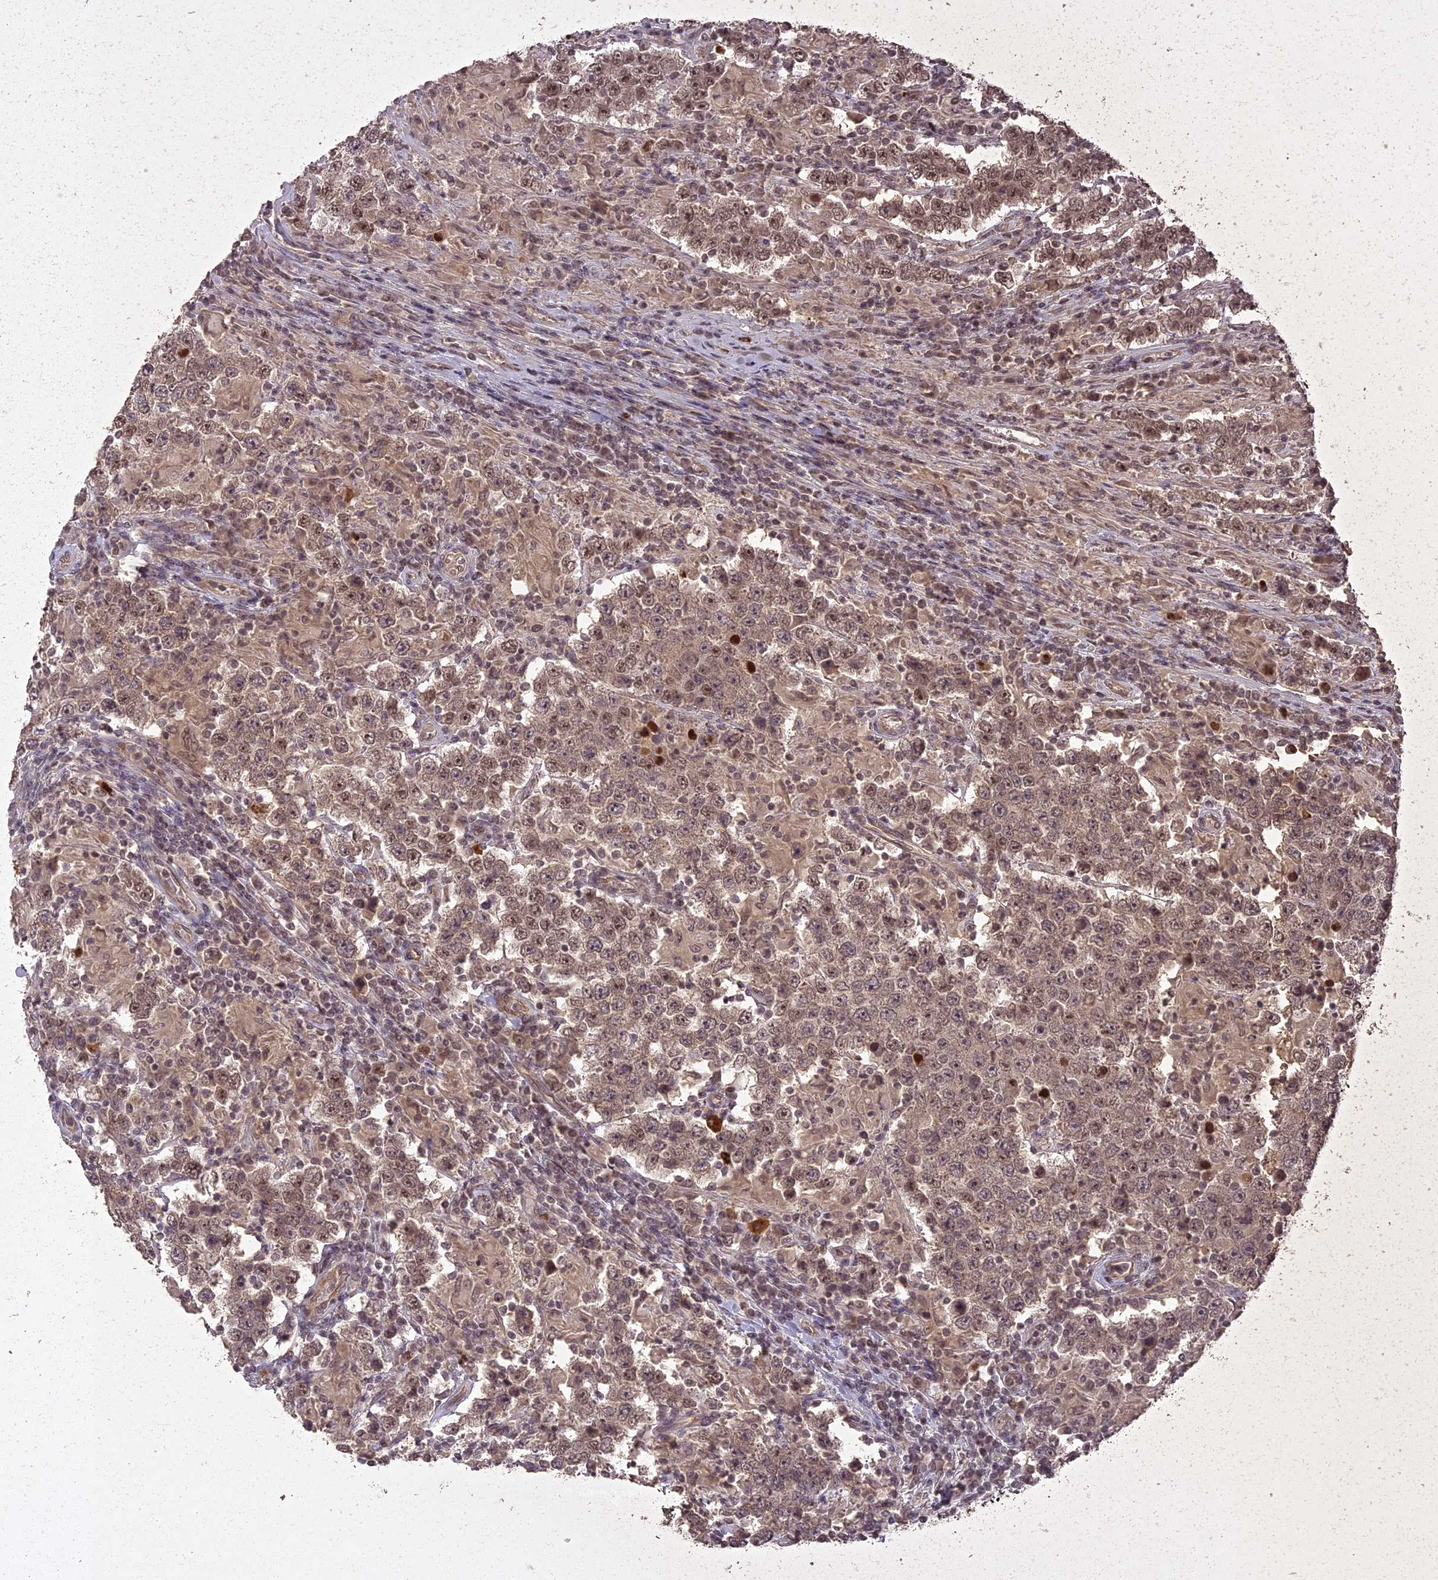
{"staining": {"intensity": "moderate", "quantity": ">75%", "location": "cytoplasmic/membranous,nuclear"}, "tissue": "testis cancer", "cell_type": "Tumor cells", "image_type": "cancer", "snomed": [{"axis": "morphology", "description": "Normal tissue, NOS"}, {"axis": "morphology", "description": "Urothelial carcinoma, High grade"}, {"axis": "morphology", "description": "Seminoma, NOS"}, {"axis": "morphology", "description": "Carcinoma, Embryonal, NOS"}, {"axis": "topography", "description": "Urinary bladder"}, {"axis": "topography", "description": "Testis"}], "caption": "Immunohistochemistry micrograph of human testis cancer (embryonal carcinoma) stained for a protein (brown), which demonstrates medium levels of moderate cytoplasmic/membranous and nuclear staining in approximately >75% of tumor cells.", "gene": "LIN37", "patient": {"sex": "male", "age": 41}}